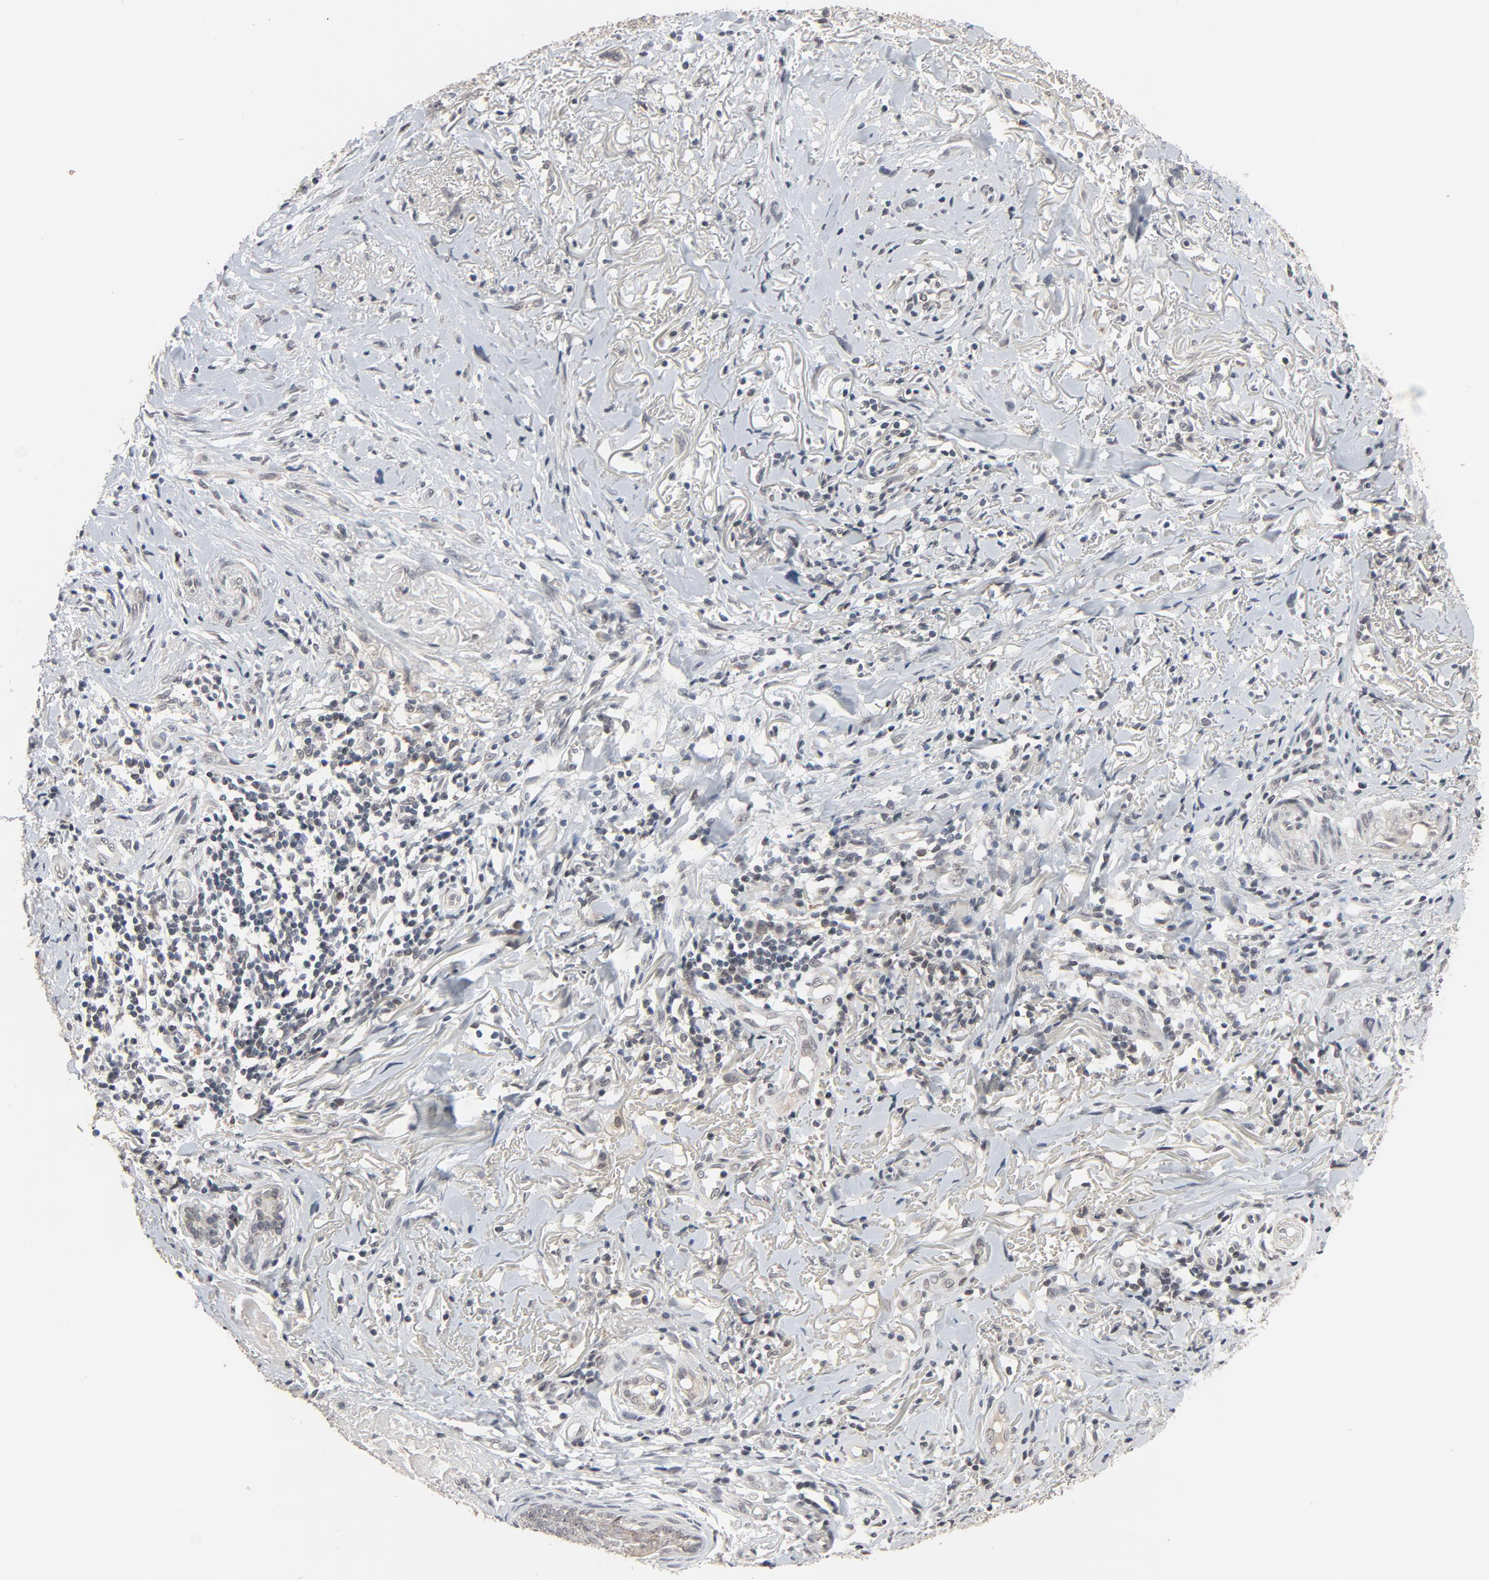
{"staining": {"intensity": "weak", "quantity": "25%-75%", "location": "cytoplasmic/membranous"}, "tissue": "melanoma", "cell_type": "Tumor cells", "image_type": "cancer", "snomed": [{"axis": "morphology", "description": "Malignant melanoma, NOS"}, {"axis": "topography", "description": "Skin"}], "caption": "Human malignant melanoma stained for a protein (brown) displays weak cytoplasmic/membranous positive staining in approximately 25%-75% of tumor cells.", "gene": "MT3", "patient": {"sex": "male", "age": 91}}